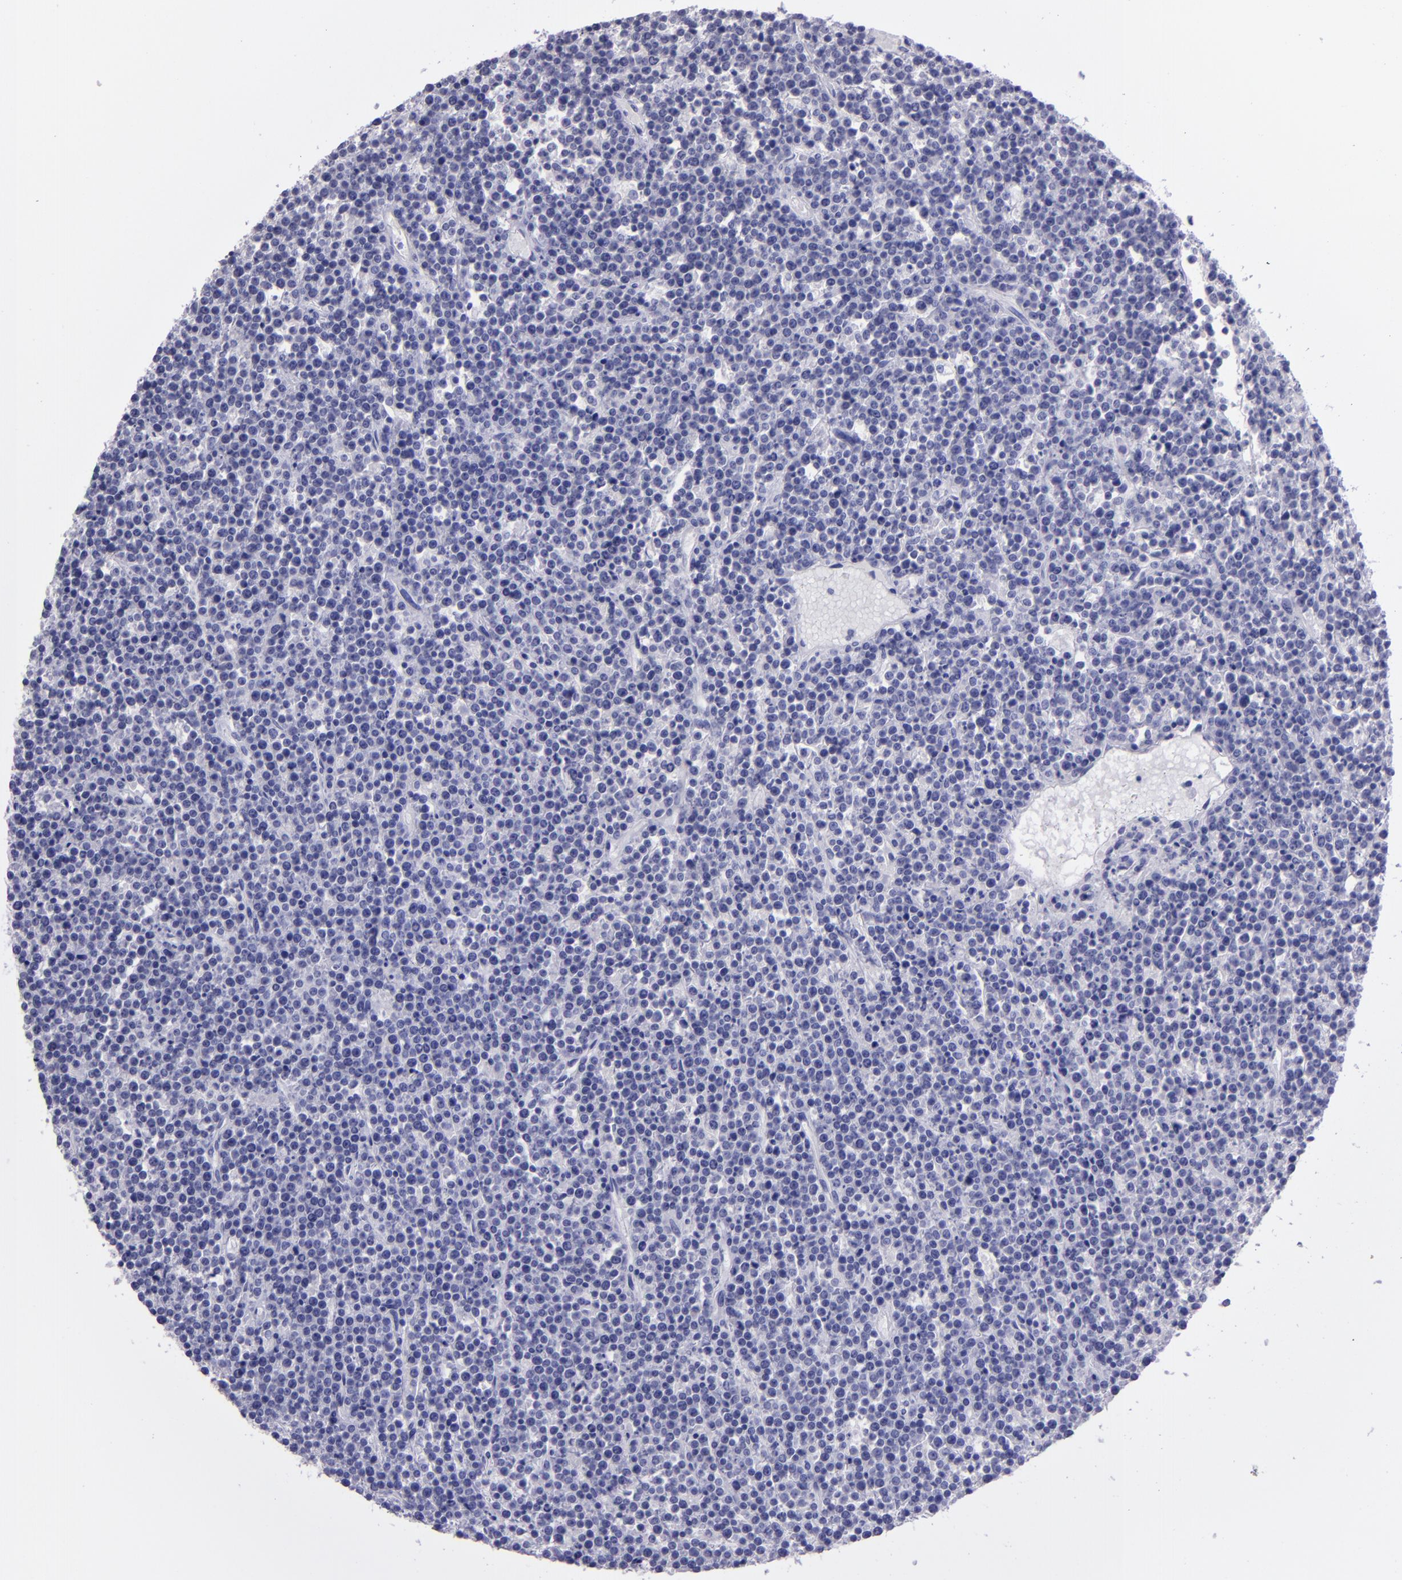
{"staining": {"intensity": "negative", "quantity": "none", "location": "none"}, "tissue": "lymphoma", "cell_type": "Tumor cells", "image_type": "cancer", "snomed": [{"axis": "morphology", "description": "Malignant lymphoma, non-Hodgkin's type, High grade"}, {"axis": "topography", "description": "Ovary"}], "caption": "DAB immunohistochemical staining of human malignant lymphoma, non-Hodgkin's type (high-grade) exhibits no significant staining in tumor cells.", "gene": "TNNT3", "patient": {"sex": "female", "age": 56}}